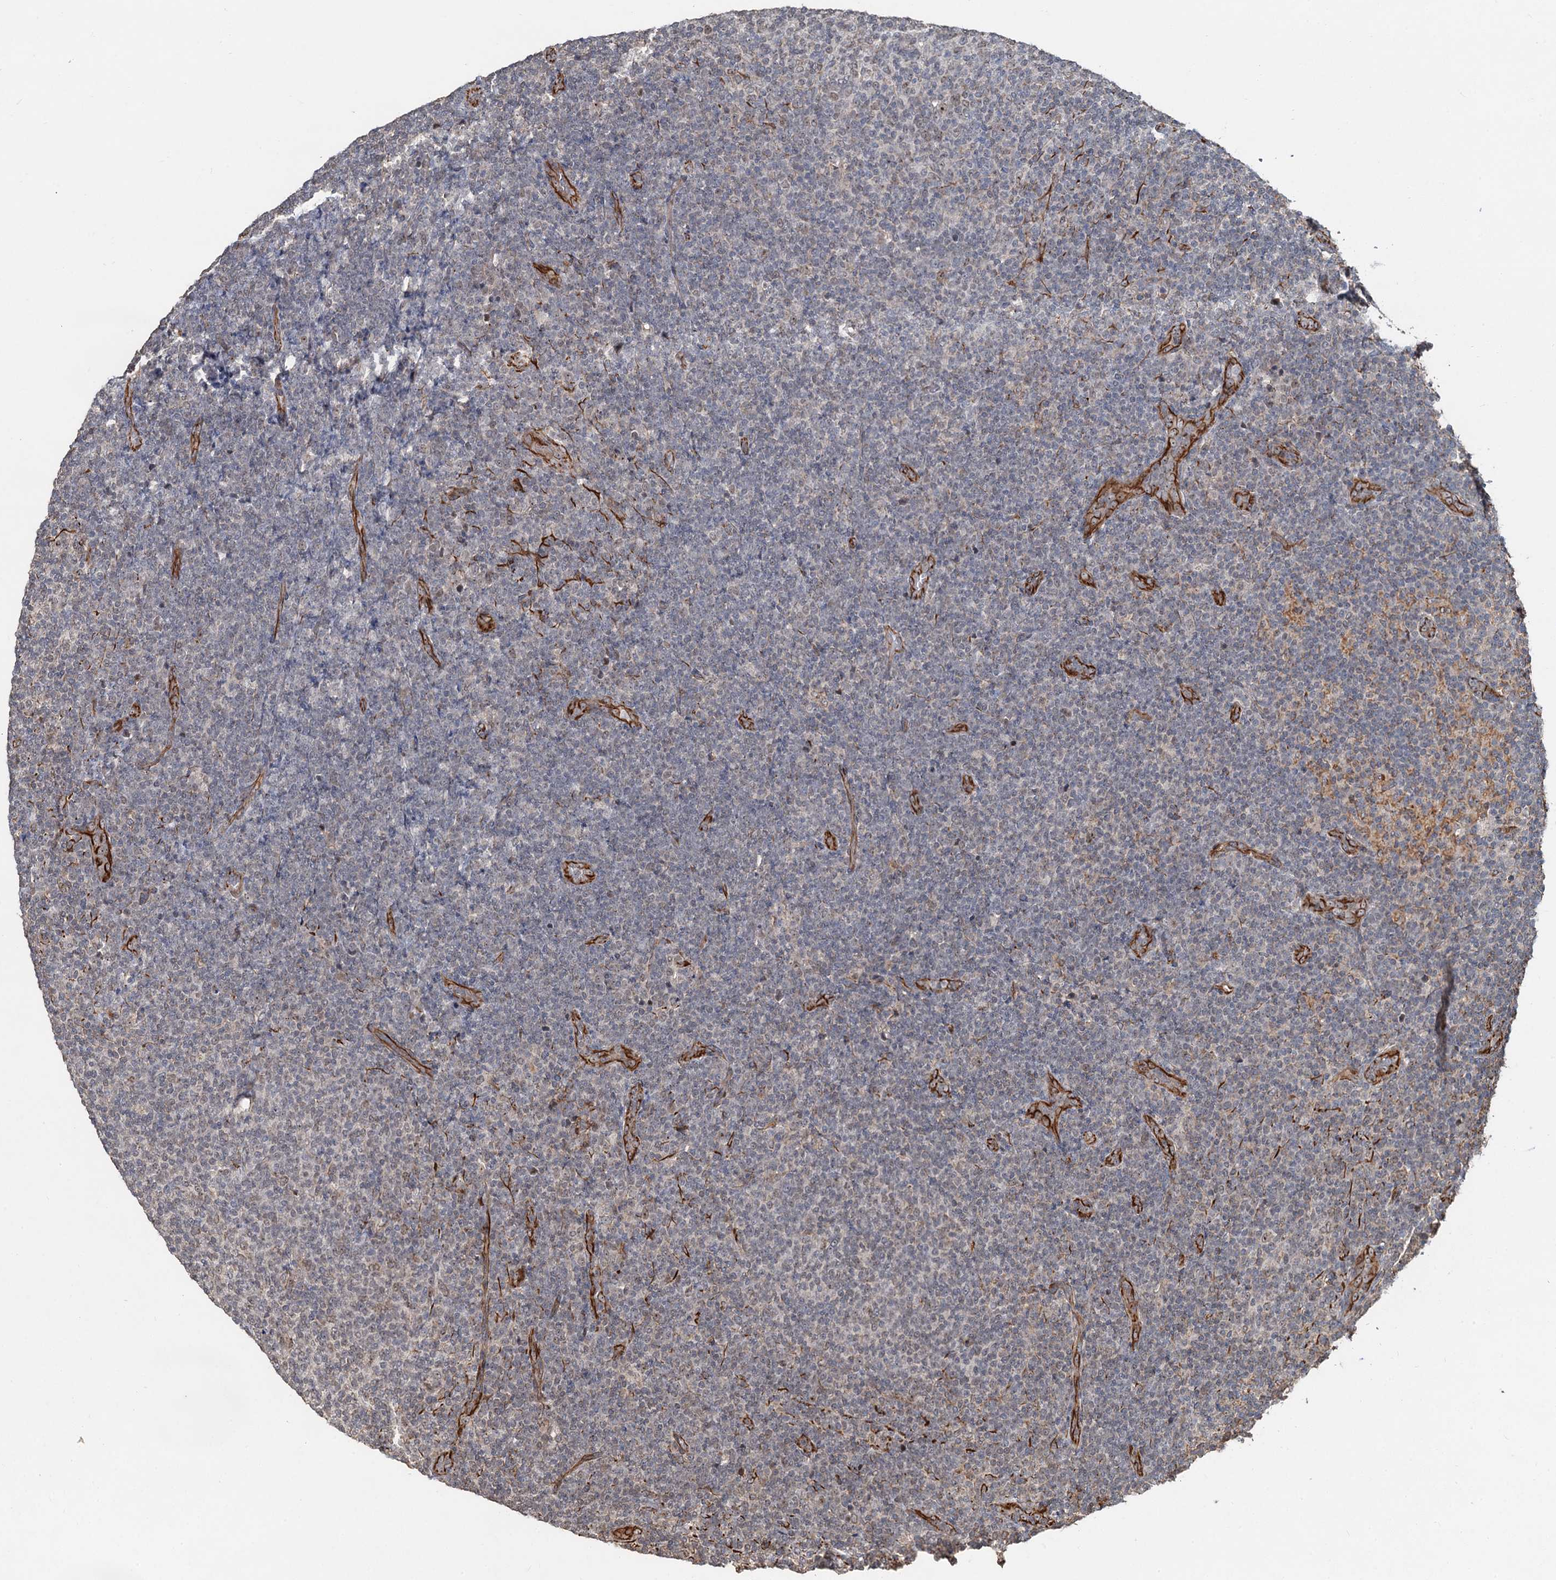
{"staining": {"intensity": "weak", "quantity": "<25%", "location": "nuclear"}, "tissue": "lymphoma", "cell_type": "Tumor cells", "image_type": "cancer", "snomed": [{"axis": "morphology", "description": "Malignant lymphoma, non-Hodgkin's type, Low grade"}, {"axis": "topography", "description": "Lymph node"}], "caption": "Immunohistochemical staining of lymphoma exhibits no significant staining in tumor cells. (DAB immunohistochemistry (IHC) visualized using brightfield microscopy, high magnification).", "gene": "TMA16", "patient": {"sex": "male", "age": 66}}